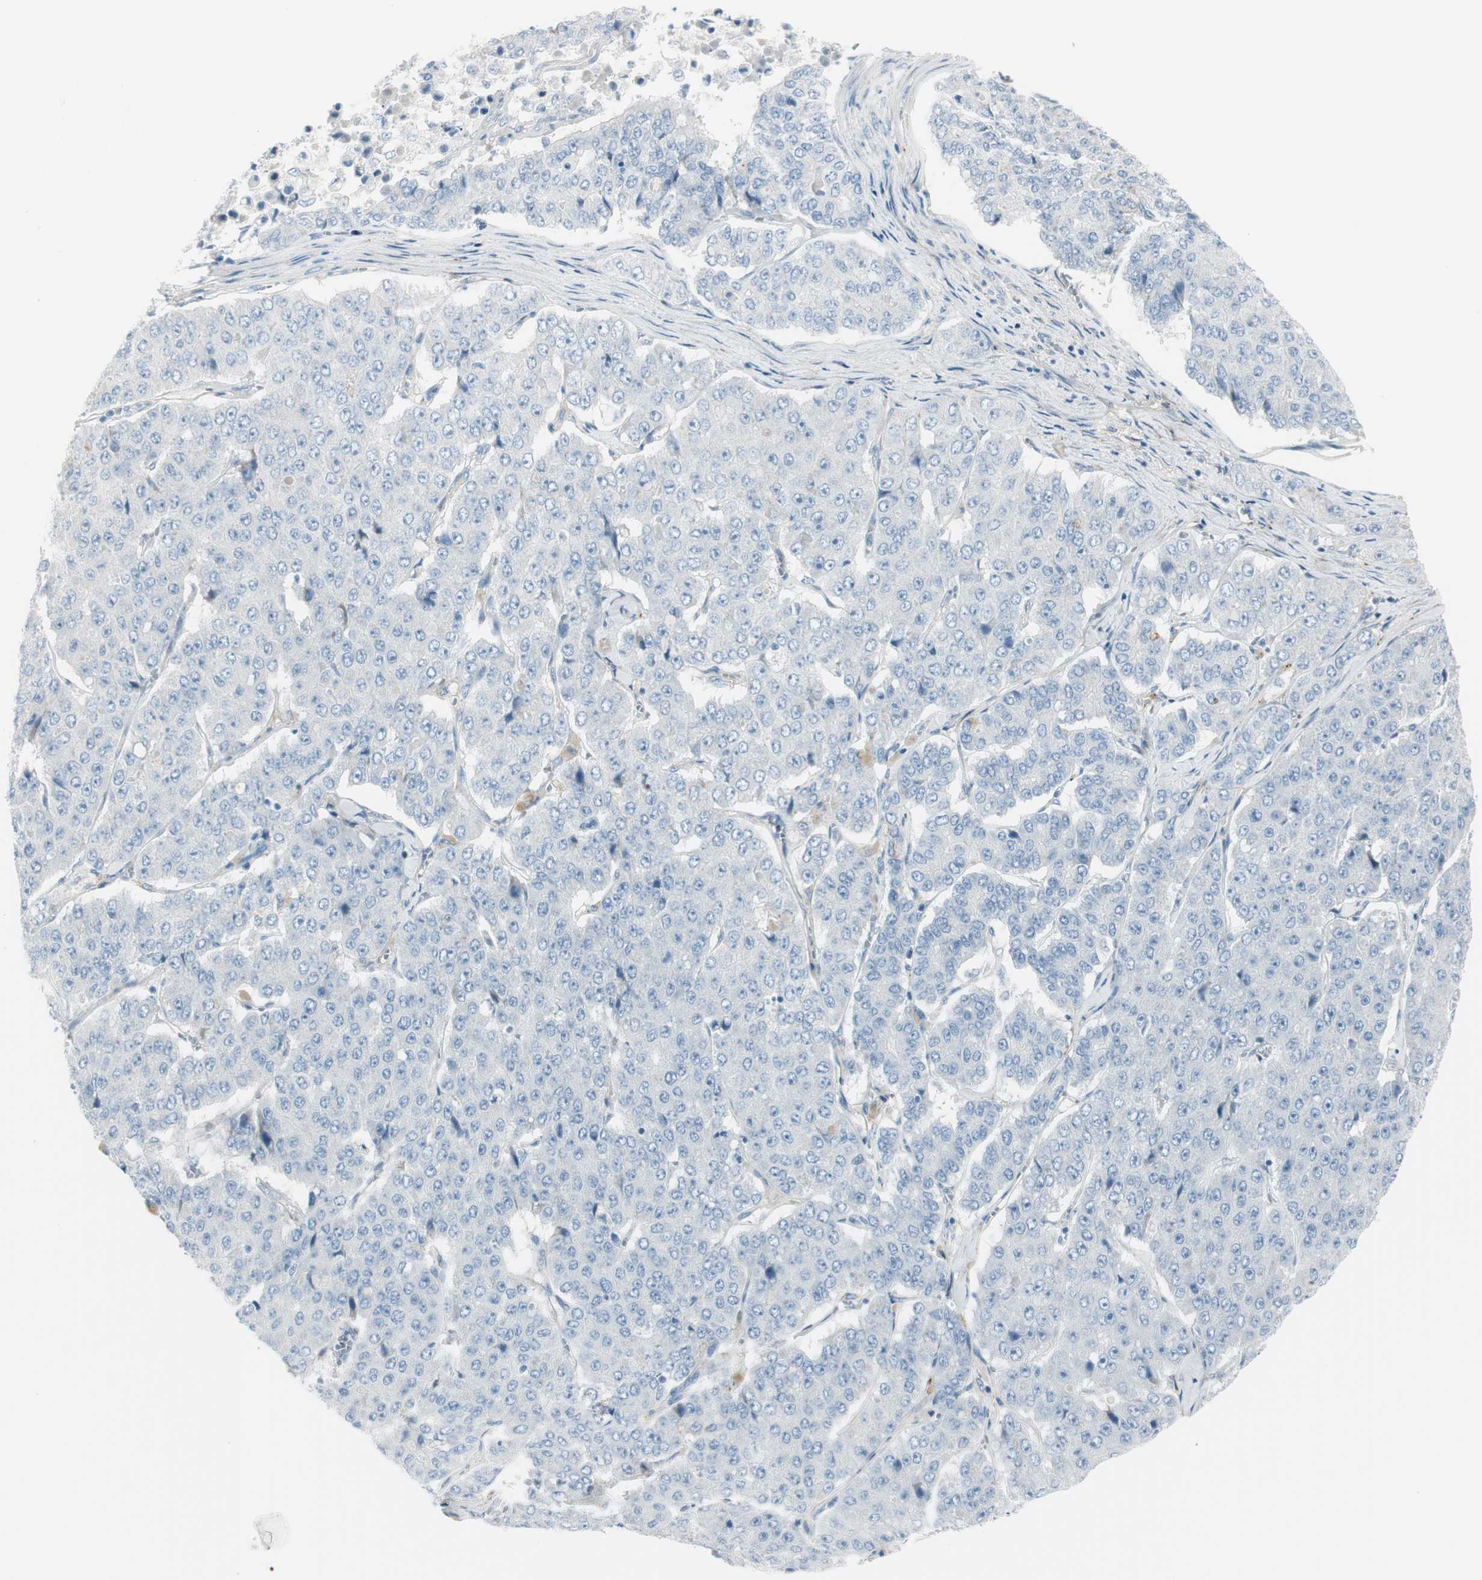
{"staining": {"intensity": "negative", "quantity": "none", "location": "none"}, "tissue": "pancreatic cancer", "cell_type": "Tumor cells", "image_type": "cancer", "snomed": [{"axis": "morphology", "description": "Adenocarcinoma, NOS"}, {"axis": "topography", "description": "Pancreas"}], "caption": "The micrograph exhibits no staining of tumor cells in pancreatic adenocarcinoma.", "gene": "CACNA2D1", "patient": {"sex": "male", "age": 50}}